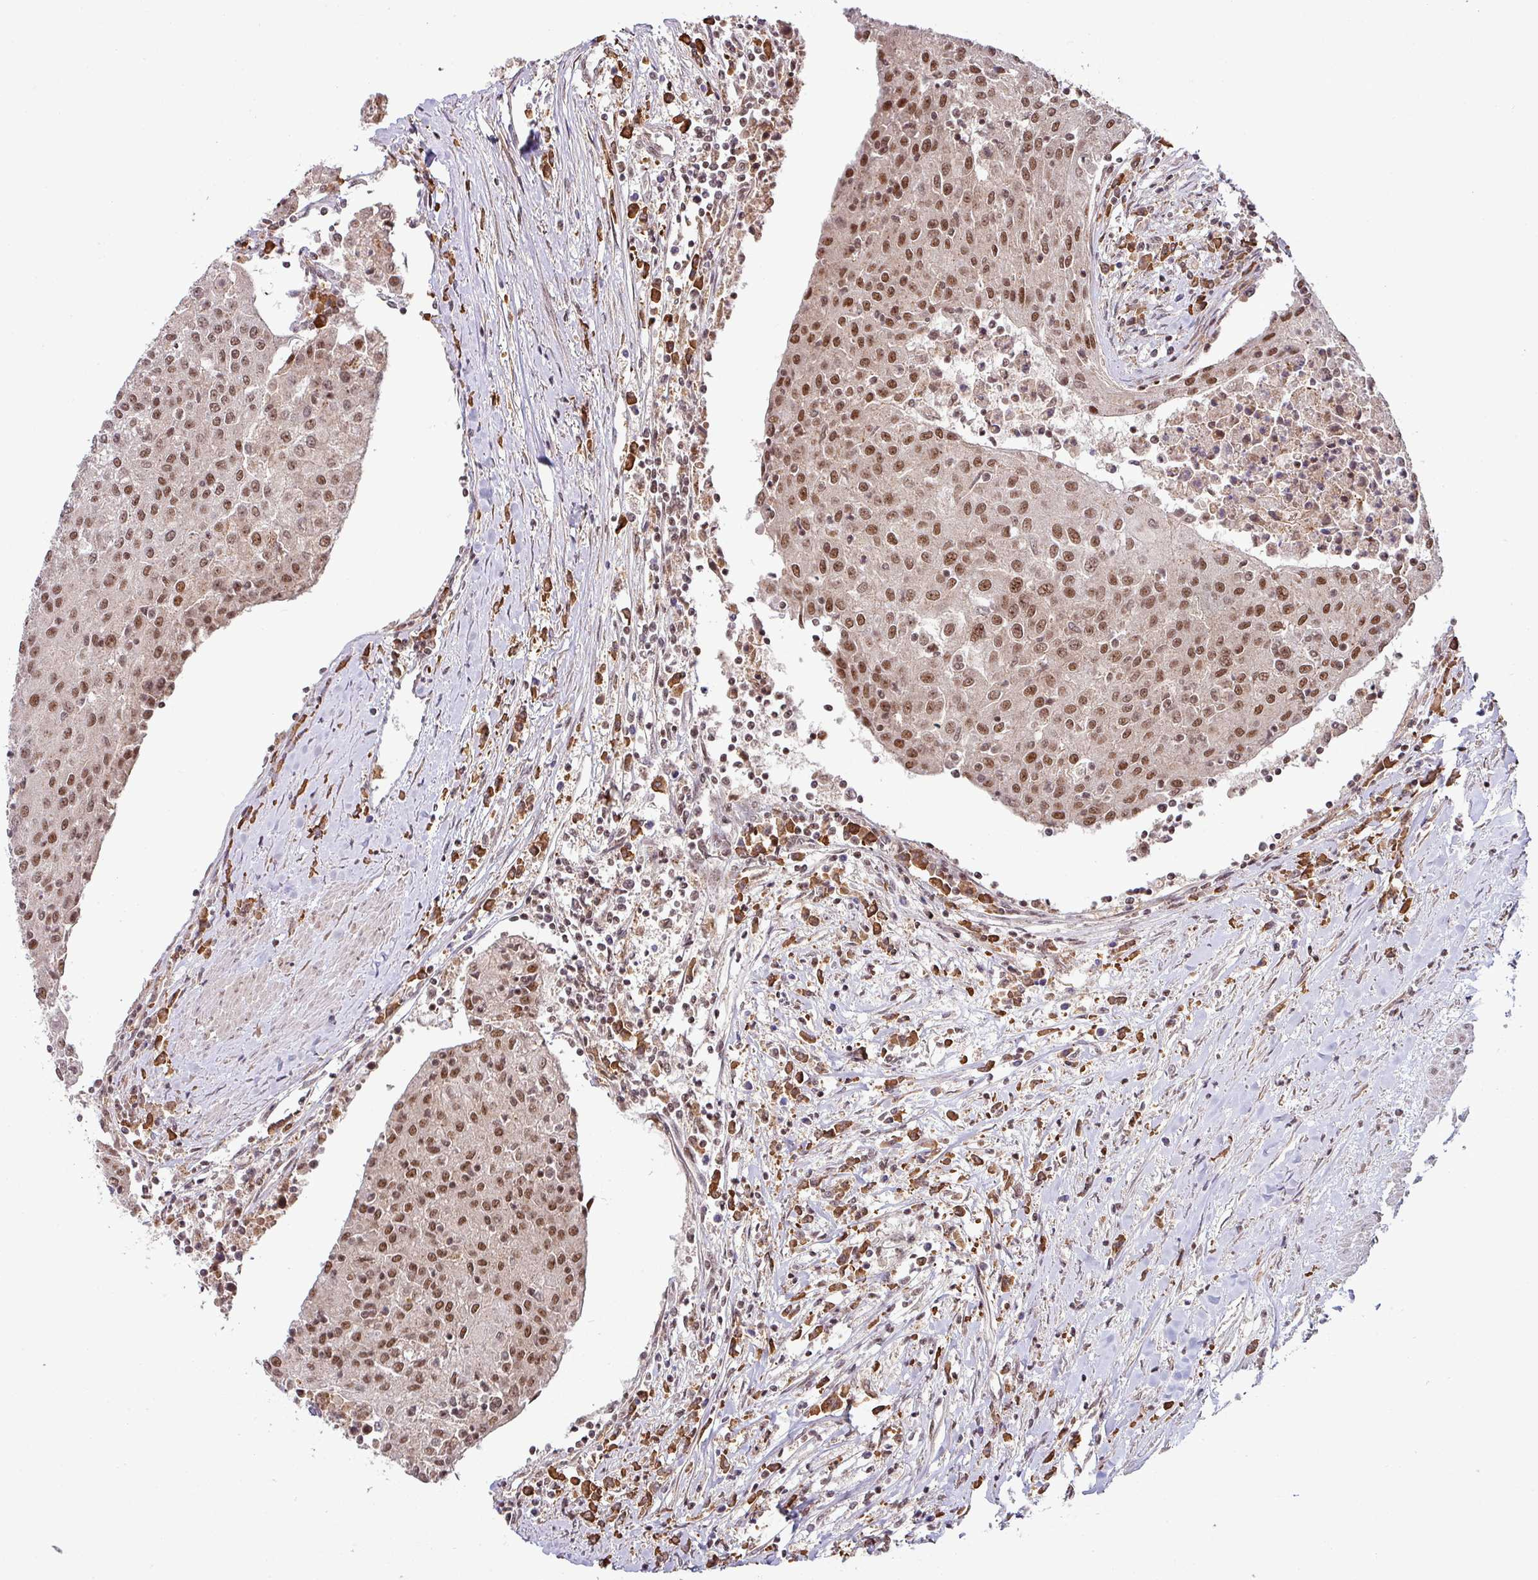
{"staining": {"intensity": "moderate", "quantity": ">75%", "location": "nuclear"}, "tissue": "urothelial cancer", "cell_type": "Tumor cells", "image_type": "cancer", "snomed": [{"axis": "morphology", "description": "Urothelial carcinoma, High grade"}, {"axis": "topography", "description": "Urinary bladder"}], "caption": "About >75% of tumor cells in human high-grade urothelial carcinoma demonstrate moderate nuclear protein staining as visualized by brown immunohistochemical staining.", "gene": "PHF23", "patient": {"sex": "female", "age": 85}}